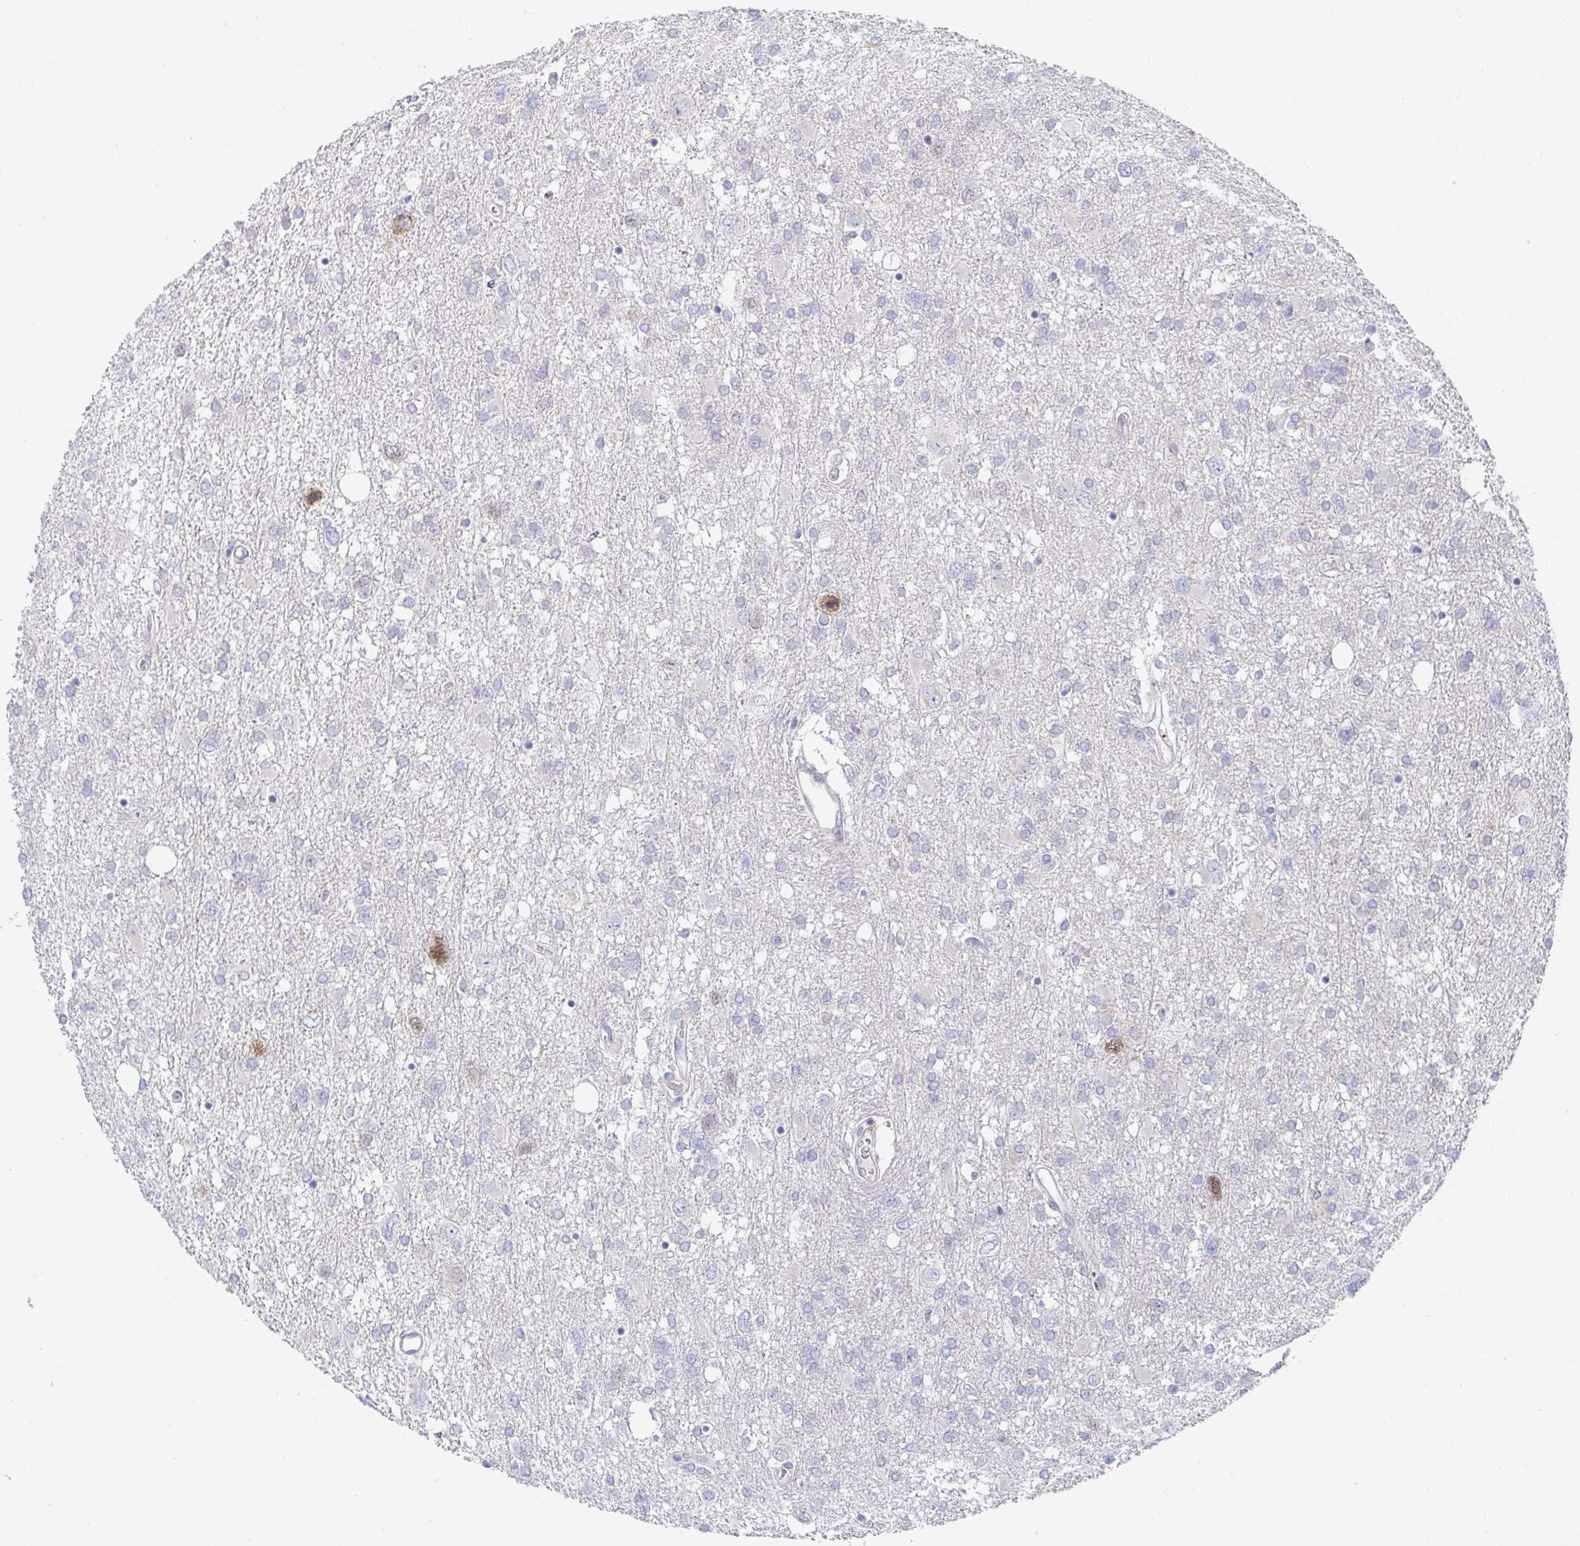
{"staining": {"intensity": "negative", "quantity": "none", "location": "none"}, "tissue": "glioma", "cell_type": "Tumor cells", "image_type": "cancer", "snomed": [{"axis": "morphology", "description": "Glioma, malignant, High grade"}, {"axis": "topography", "description": "Brain"}], "caption": "Immunohistochemical staining of glioma exhibits no significant staining in tumor cells.", "gene": "ATP5F1C", "patient": {"sex": "male", "age": 61}}